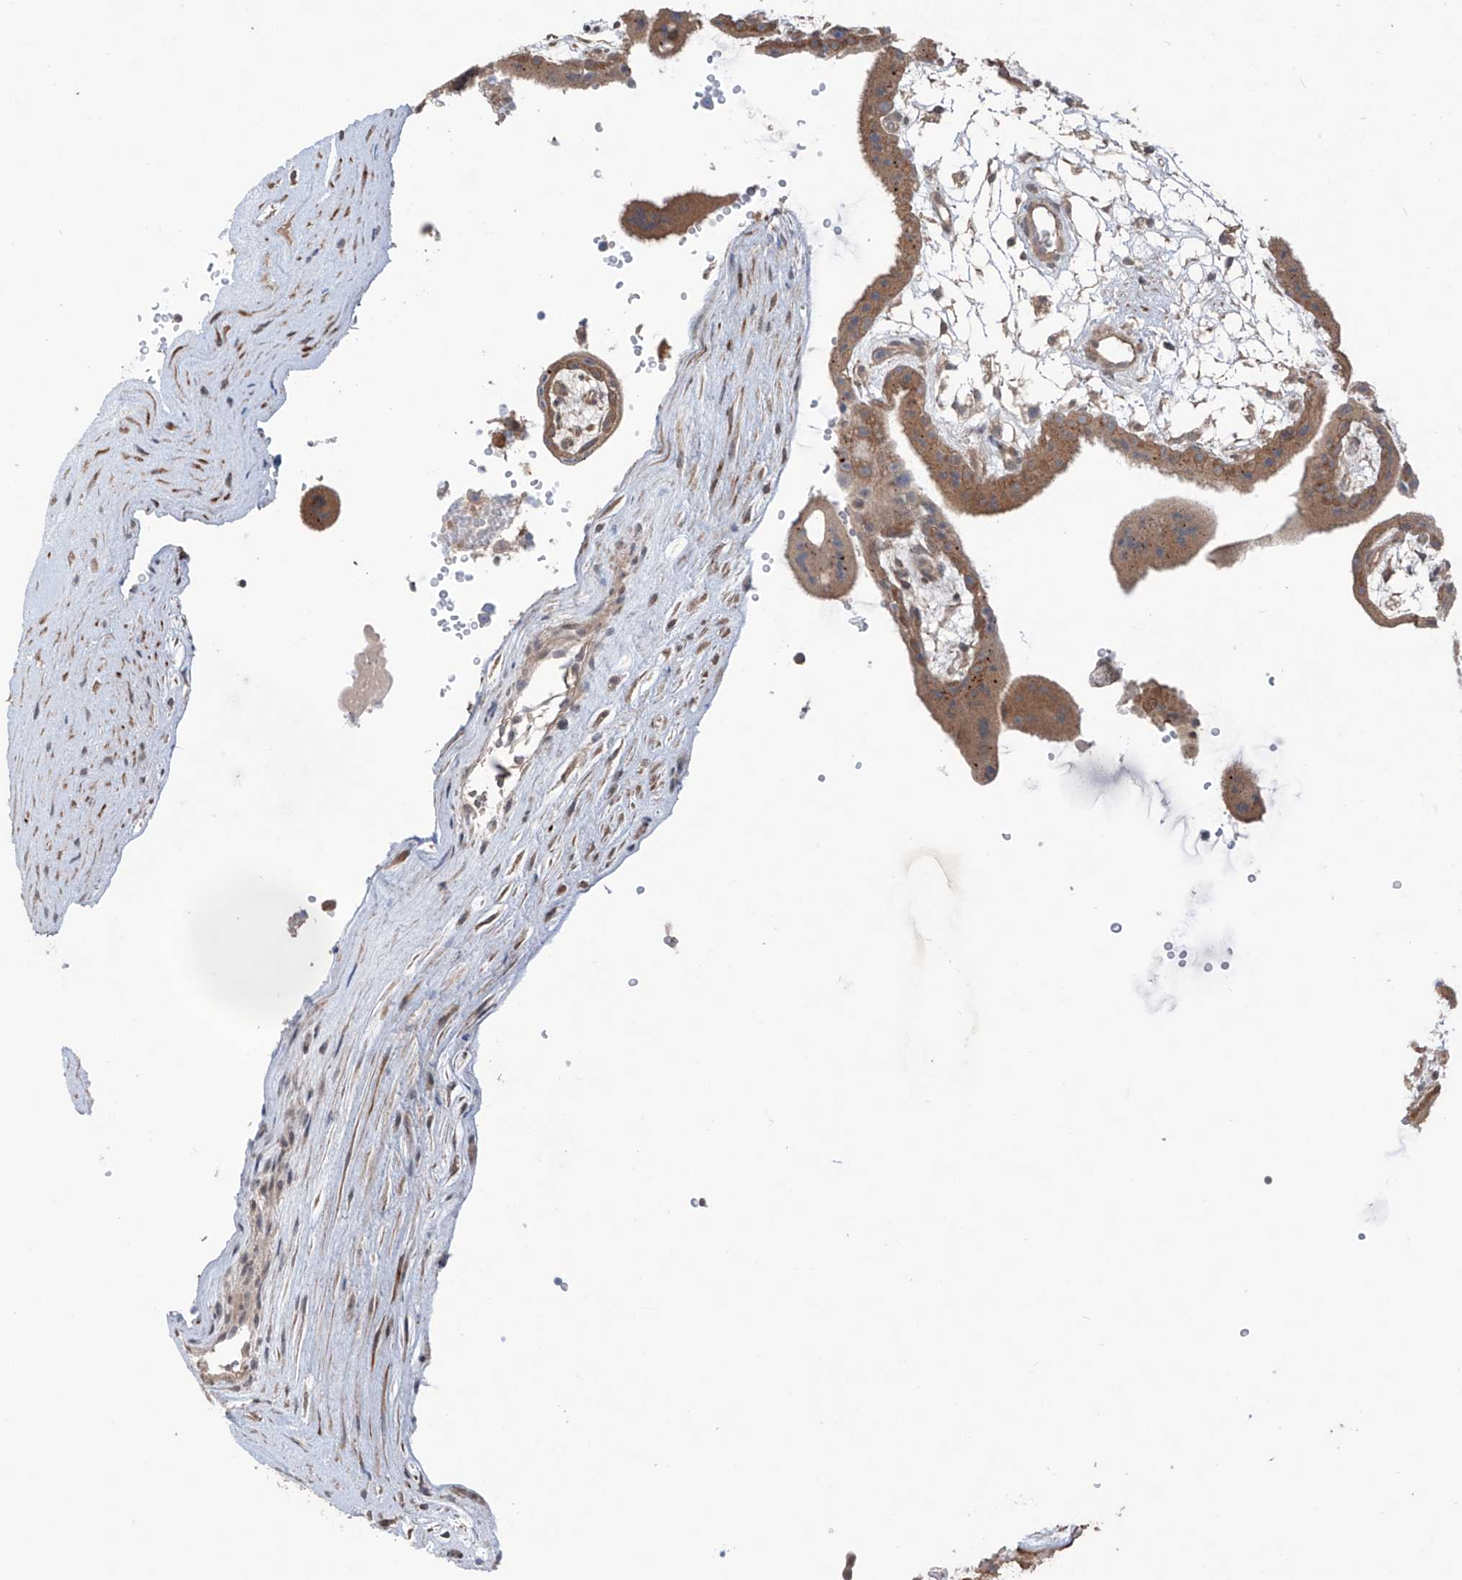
{"staining": {"intensity": "moderate", "quantity": ">75%", "location": "cytoplasmic/membranous"}, "tissue": "placenta", "cell_type": "Decidual cells", "image_type": "normal", "snomed": [{"axis": "morphology", "description": "Normal tissue, NOS"}, {"axis": "topography", "description": "Placenta"}], "caption": "An immunohistochemistry histopathology image of benign tissue is shown. Protein staining in brown labels moderate cytoplasmic/membranous positivity in placenta within decidual cells.", "gene": "SAMD3", "patient": {"sex": "female", "age": 18}}